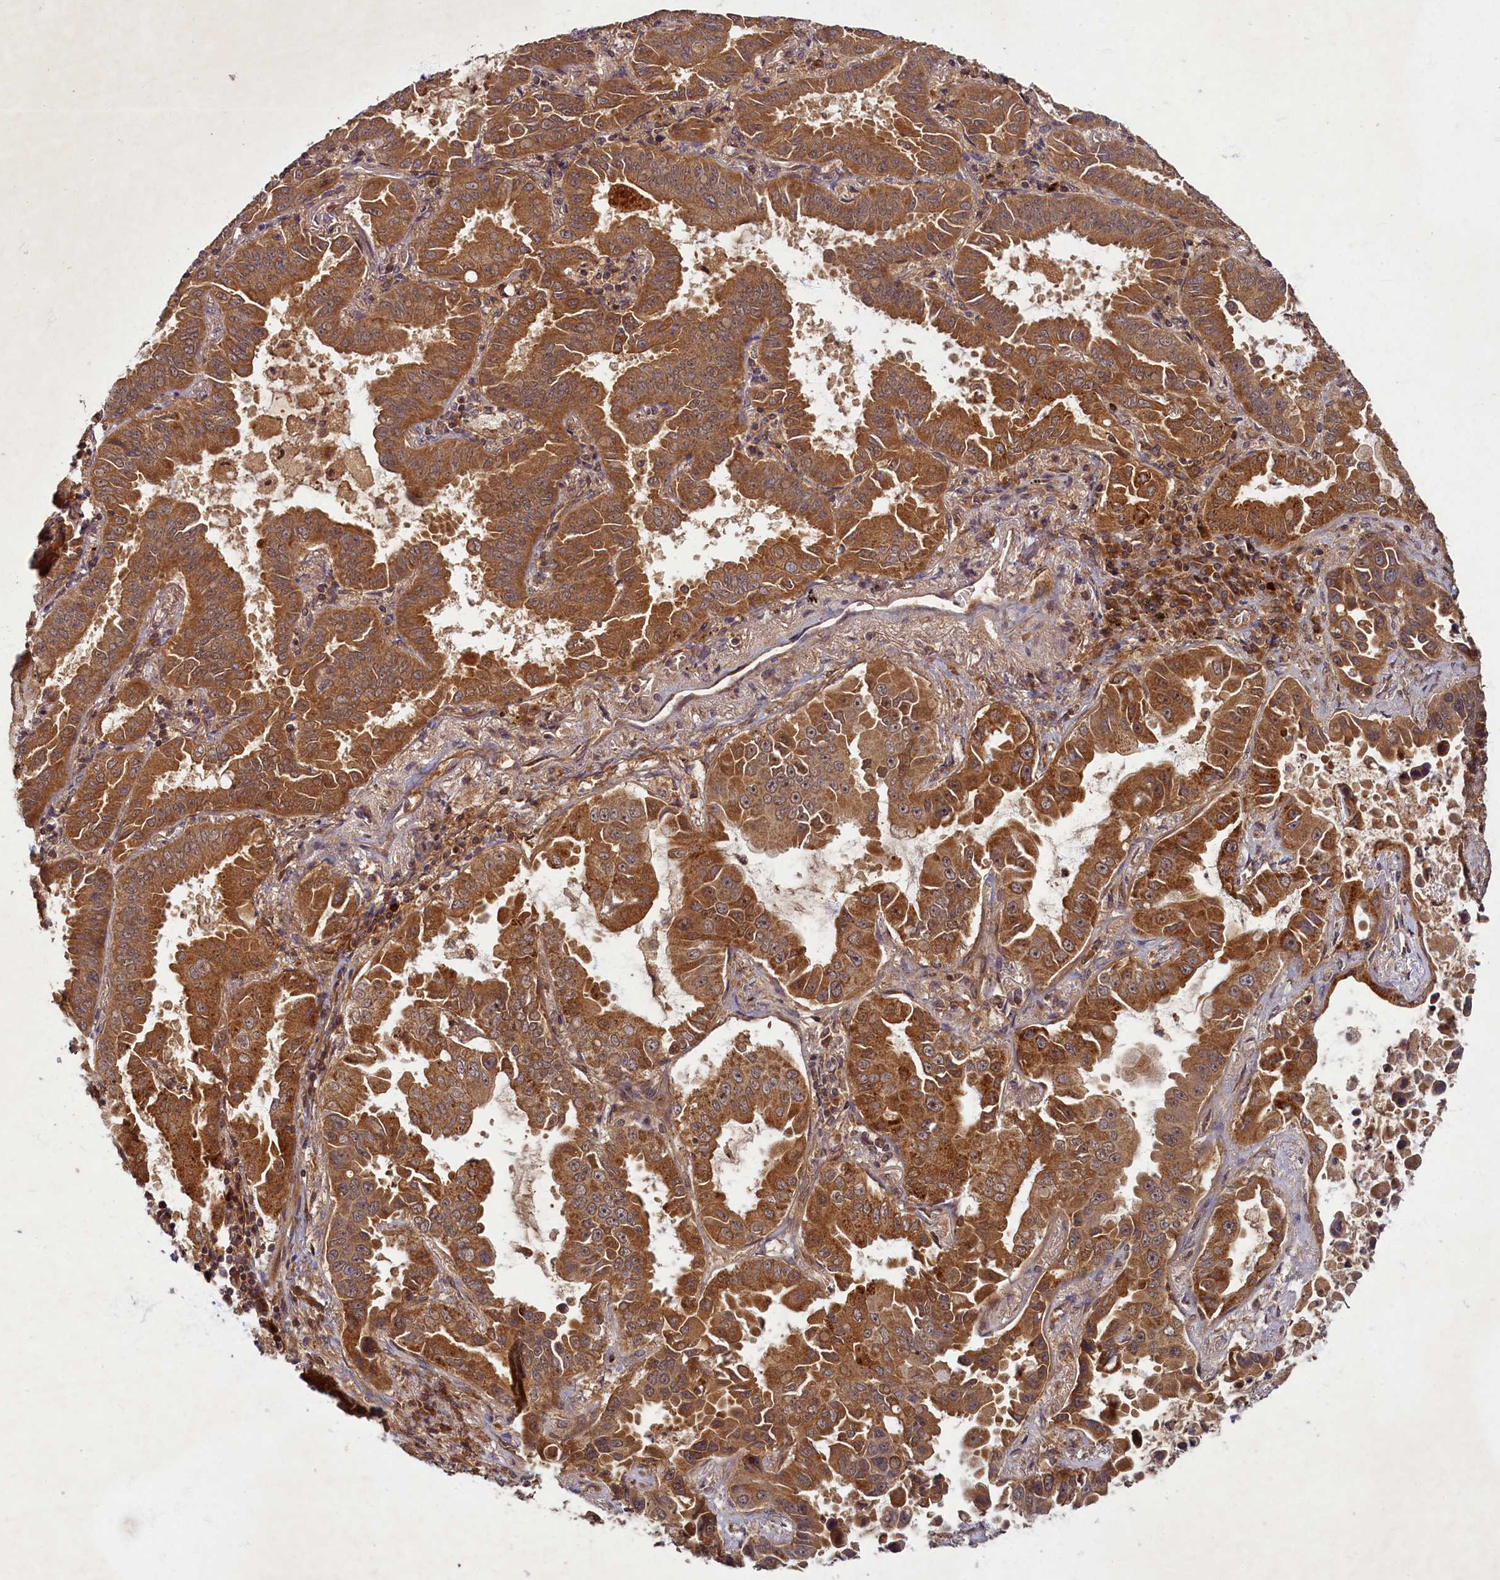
{"staining": {"intensity": "moderate", "quantity": ">75%", "location": "cytoplasmic/membranous"}, "tissue": "lung cancer", "cell_type": "Tumor cells", "image_type": "cancer", "snomed": [{"axis": "morphology", "description": "Adenocarcinoma, NOS"}, {"axis": "topography", "description": "Lung"}], "caption": "Immunohistochemical staining of human lung adenocarcinoma reveals medium levels of moderate cytoplasmic/membranous staining in approximately >75% of tumor cells.", "gene": "BICD1", "patient": {"sex": "male", "age": 64}}